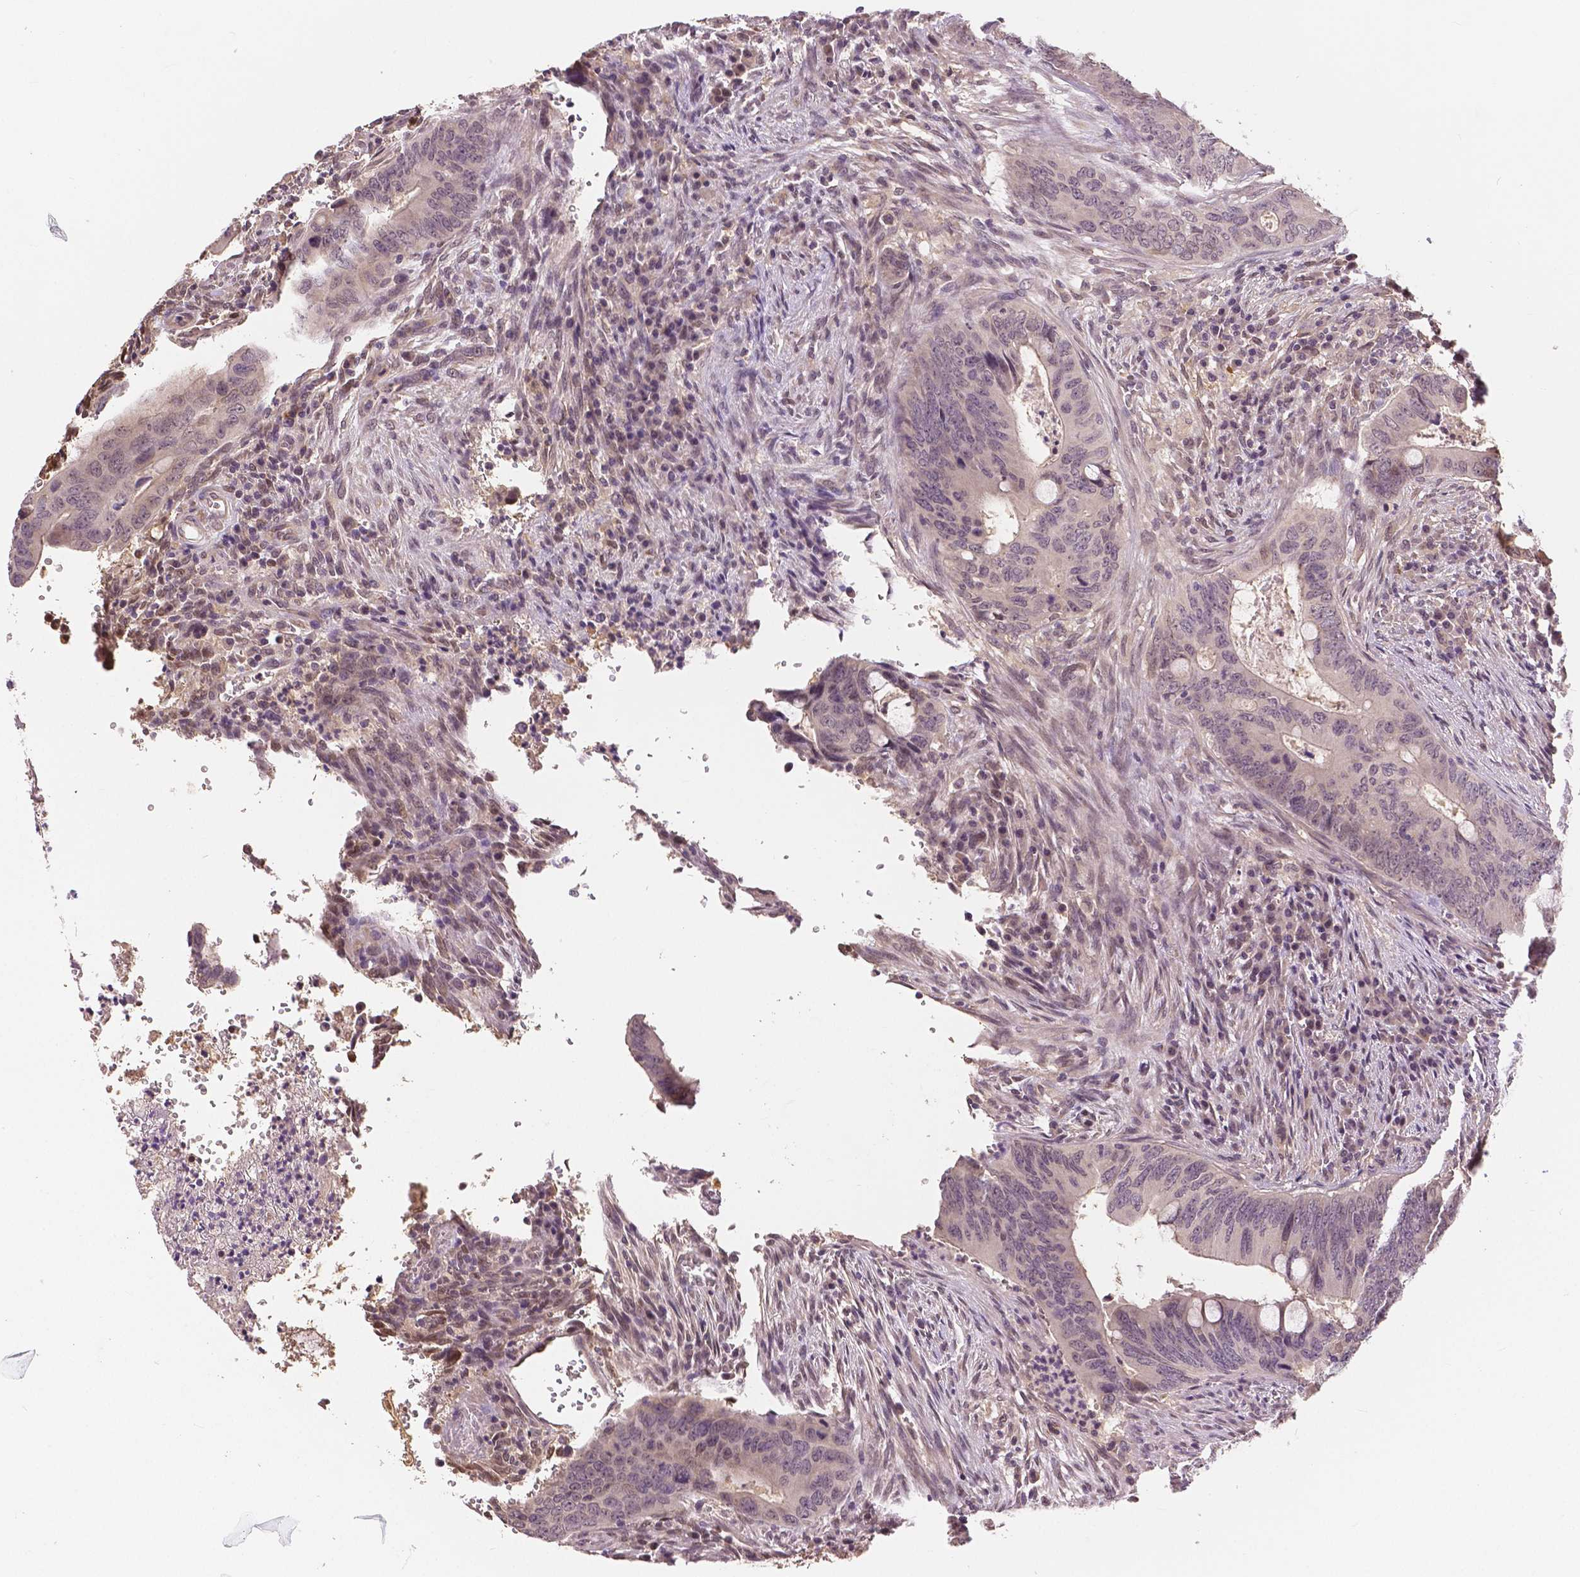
{"staining": {"intensity": "weak", "quantity": "<25%", "location": "cytoplasmic/membranous"}, "tissue": "colorectal cancer", "cell_type": "Tumor cells", "image_type": "cancer", "snomed": [{"axis": "morphology", "description": "Adenocarcinoma, NOS"}, {"axis": "topography", "description": "Colon"}], "caption": "A high-resolution micrograph shows IHC staining of colorectal adenocarcinoma, which displays no significant positivity in tumor cells.", "gene": "MAP1LC3B", "patient": {"sex": "female", "age": 74}}